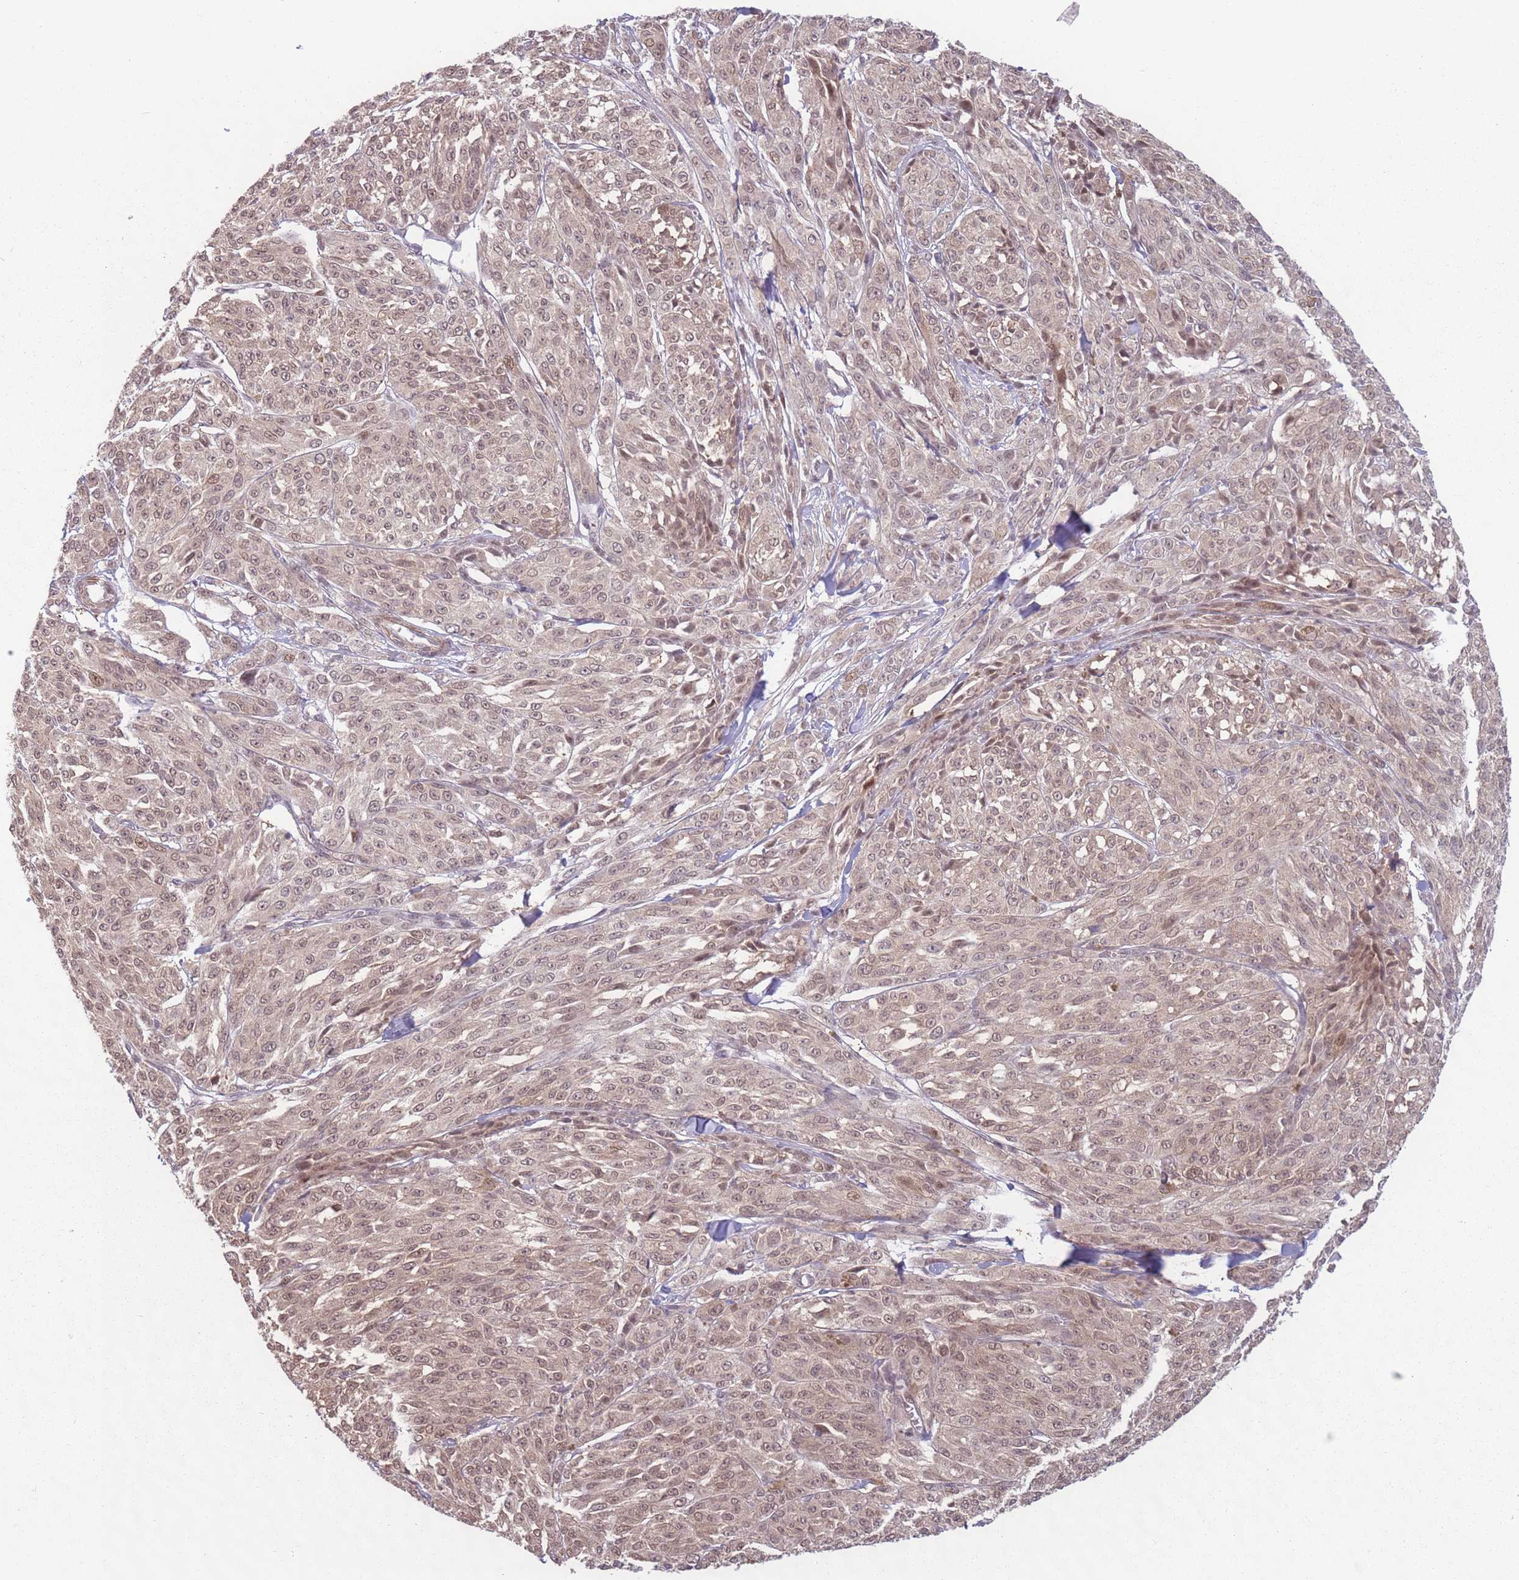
{"staining": {"intensity": "weak", "quantity": ">75%", "location": "nuclear"}, "tissue": "melanoma", "cell_type": "Tumor cells", "image_type": "cancer", "snomed": [{"axis": "morphology", "description": "Malignant melanoma, NOS"}, {"axis": "topography", "description": "Skin"}], "caption": "DAB immunohistochemical staining of malignant melanoma exhibits weak nuclear protein expression in approximately >75% of tumor cells. (DAB (3,3'-diaminobenzidine) = brown stain, brightfield microscopy at high magnification).", "gene": "CCDC154", "patient": {"sex": "female", "age": 52}}